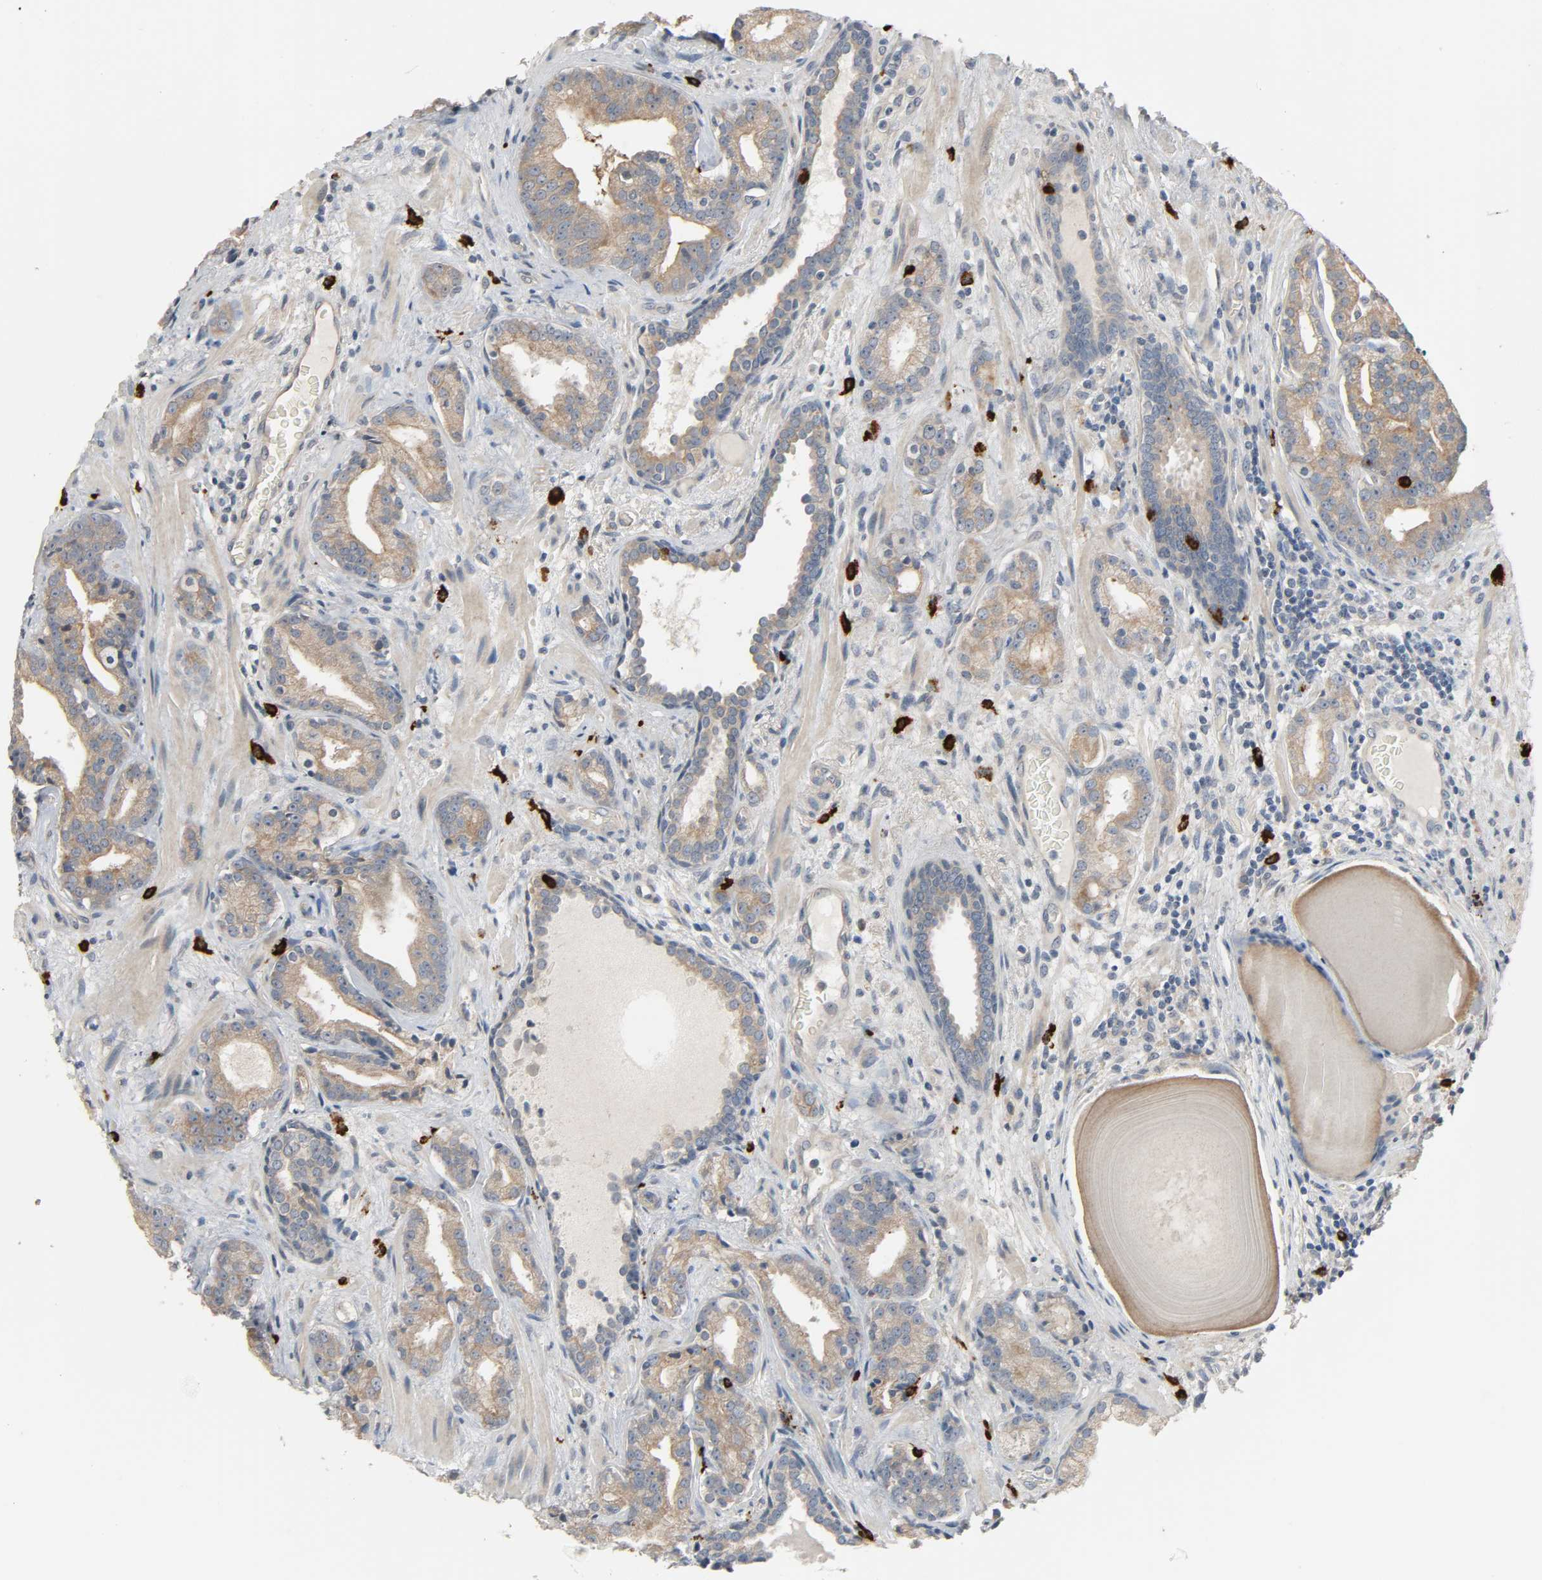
{"staining": {"intensity": "moderate", "quantity": ">75%", "location": "cytoplasmic/membranous"}, "tissue": "prostate cancer", "cell_type": "Tumor cells", "image_type": "cancer", "snomed": [{"axis": "morphology", "description": "Adenocarcinoma, Low grade"}, {"axis": "topography", "description": "Prostate"}], "caption": "Protein analysis of prostate adenocarcinoma (low-grade) tissue shows moderate cytoplasmic/membranous staining in approximately >75% of tumor cells. The staining is performed using DAB brown chromogen to label protein expression. The nuclei are counter-stained blue using hematoxylin.", "gene": "LIMCH1", "patient": {"sex": "male", "age": 63}}